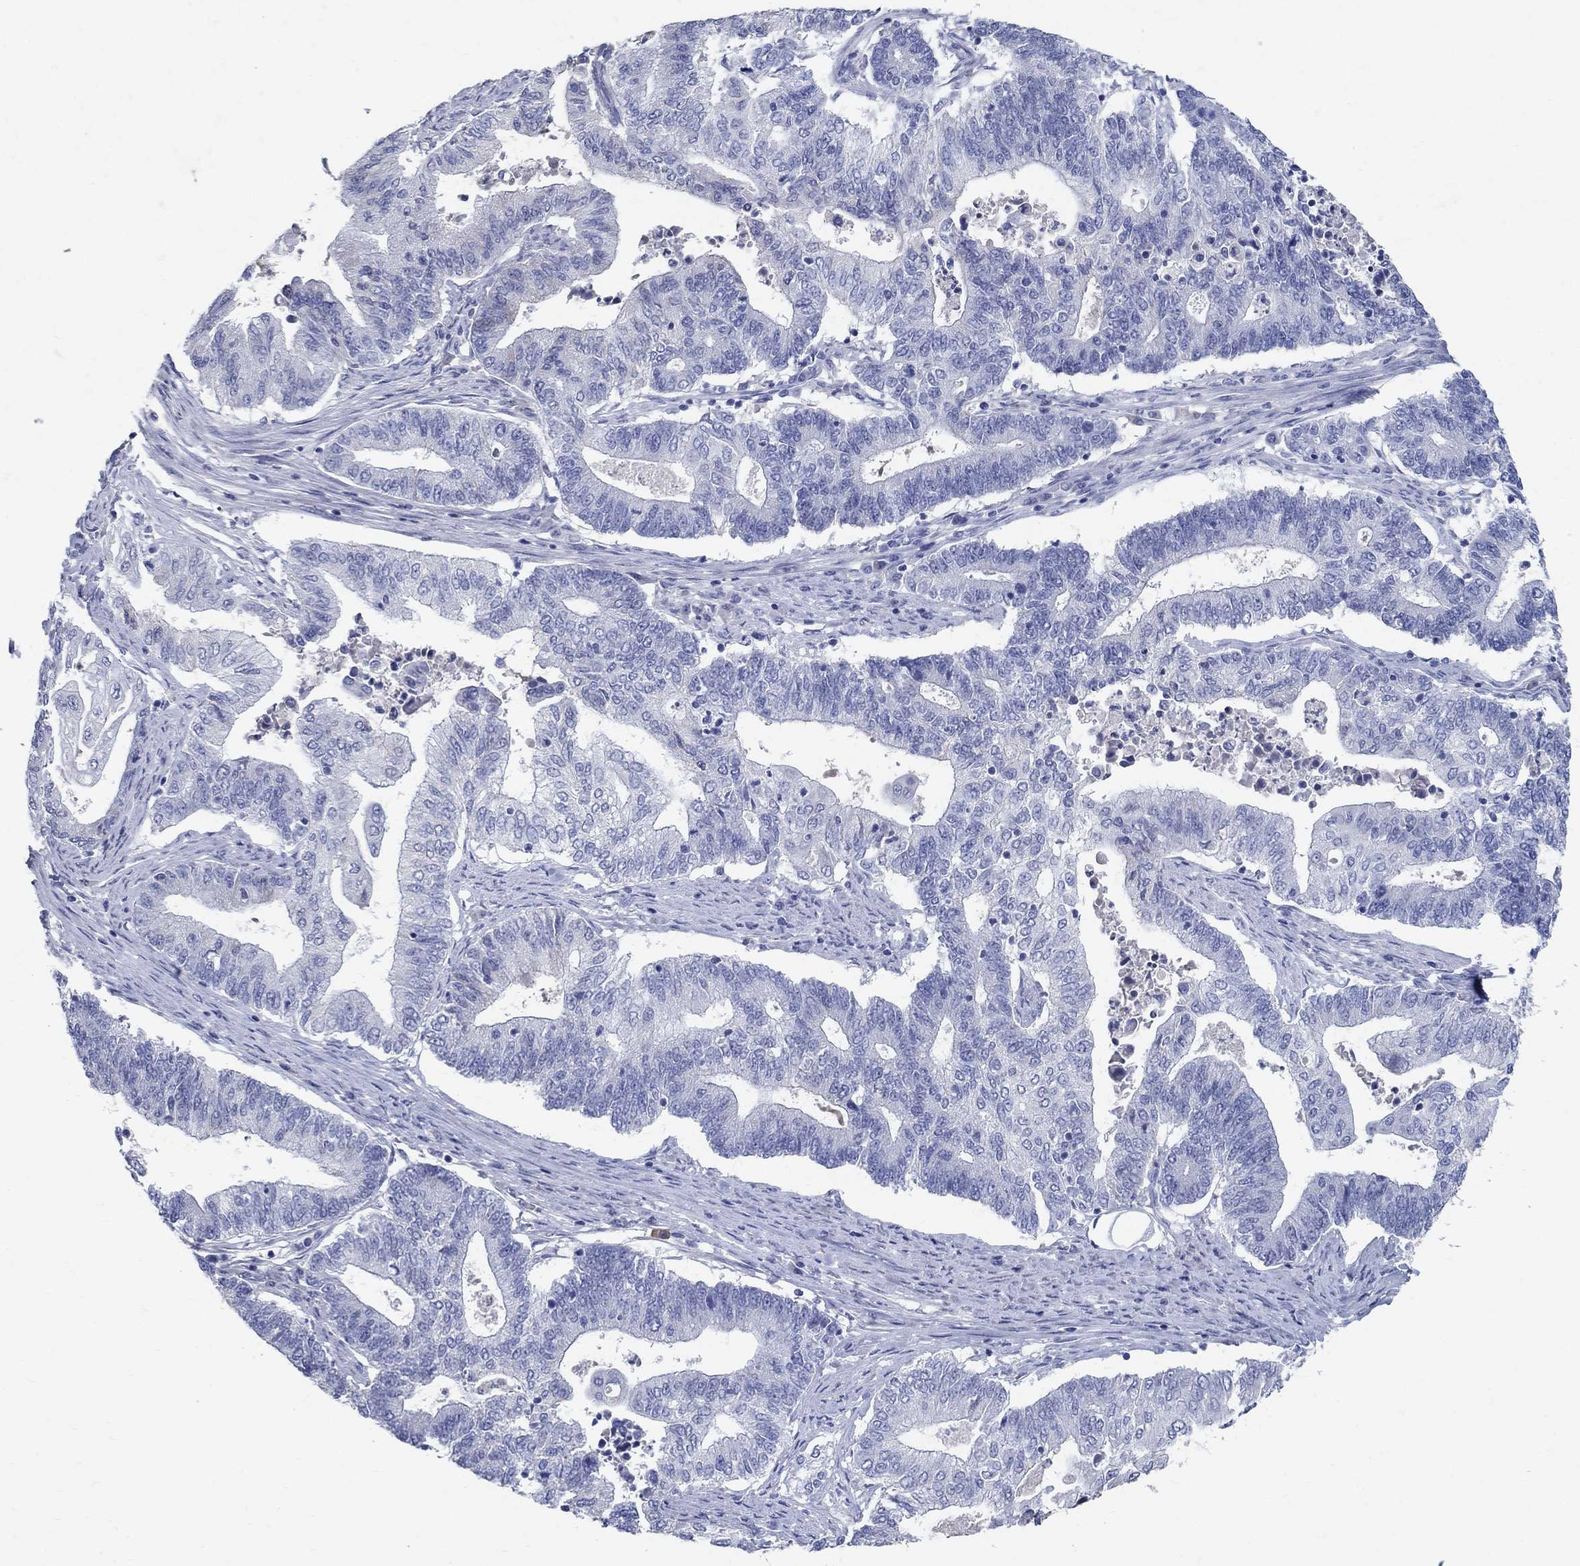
{"staining": {"intensity": "negative", "quantity": "none", "location": "none"}, "tissue": "endometrial cancer", "cell_type": "Tumor cells", "image_type": "cancer", "snomed": [{"axis": "morphology", "description": "Adenocarcinoma, NOS"}, {"axis": "topography", "description": "Uterus"}, {"axis": "topography", "description": "Endometrium"}], "caption": "Tumor cells are negative for brown protein staining in adenocarcinoma (endometrial).", "gene": "SOX2", "patient": {"sex": "female", "age": 54}}